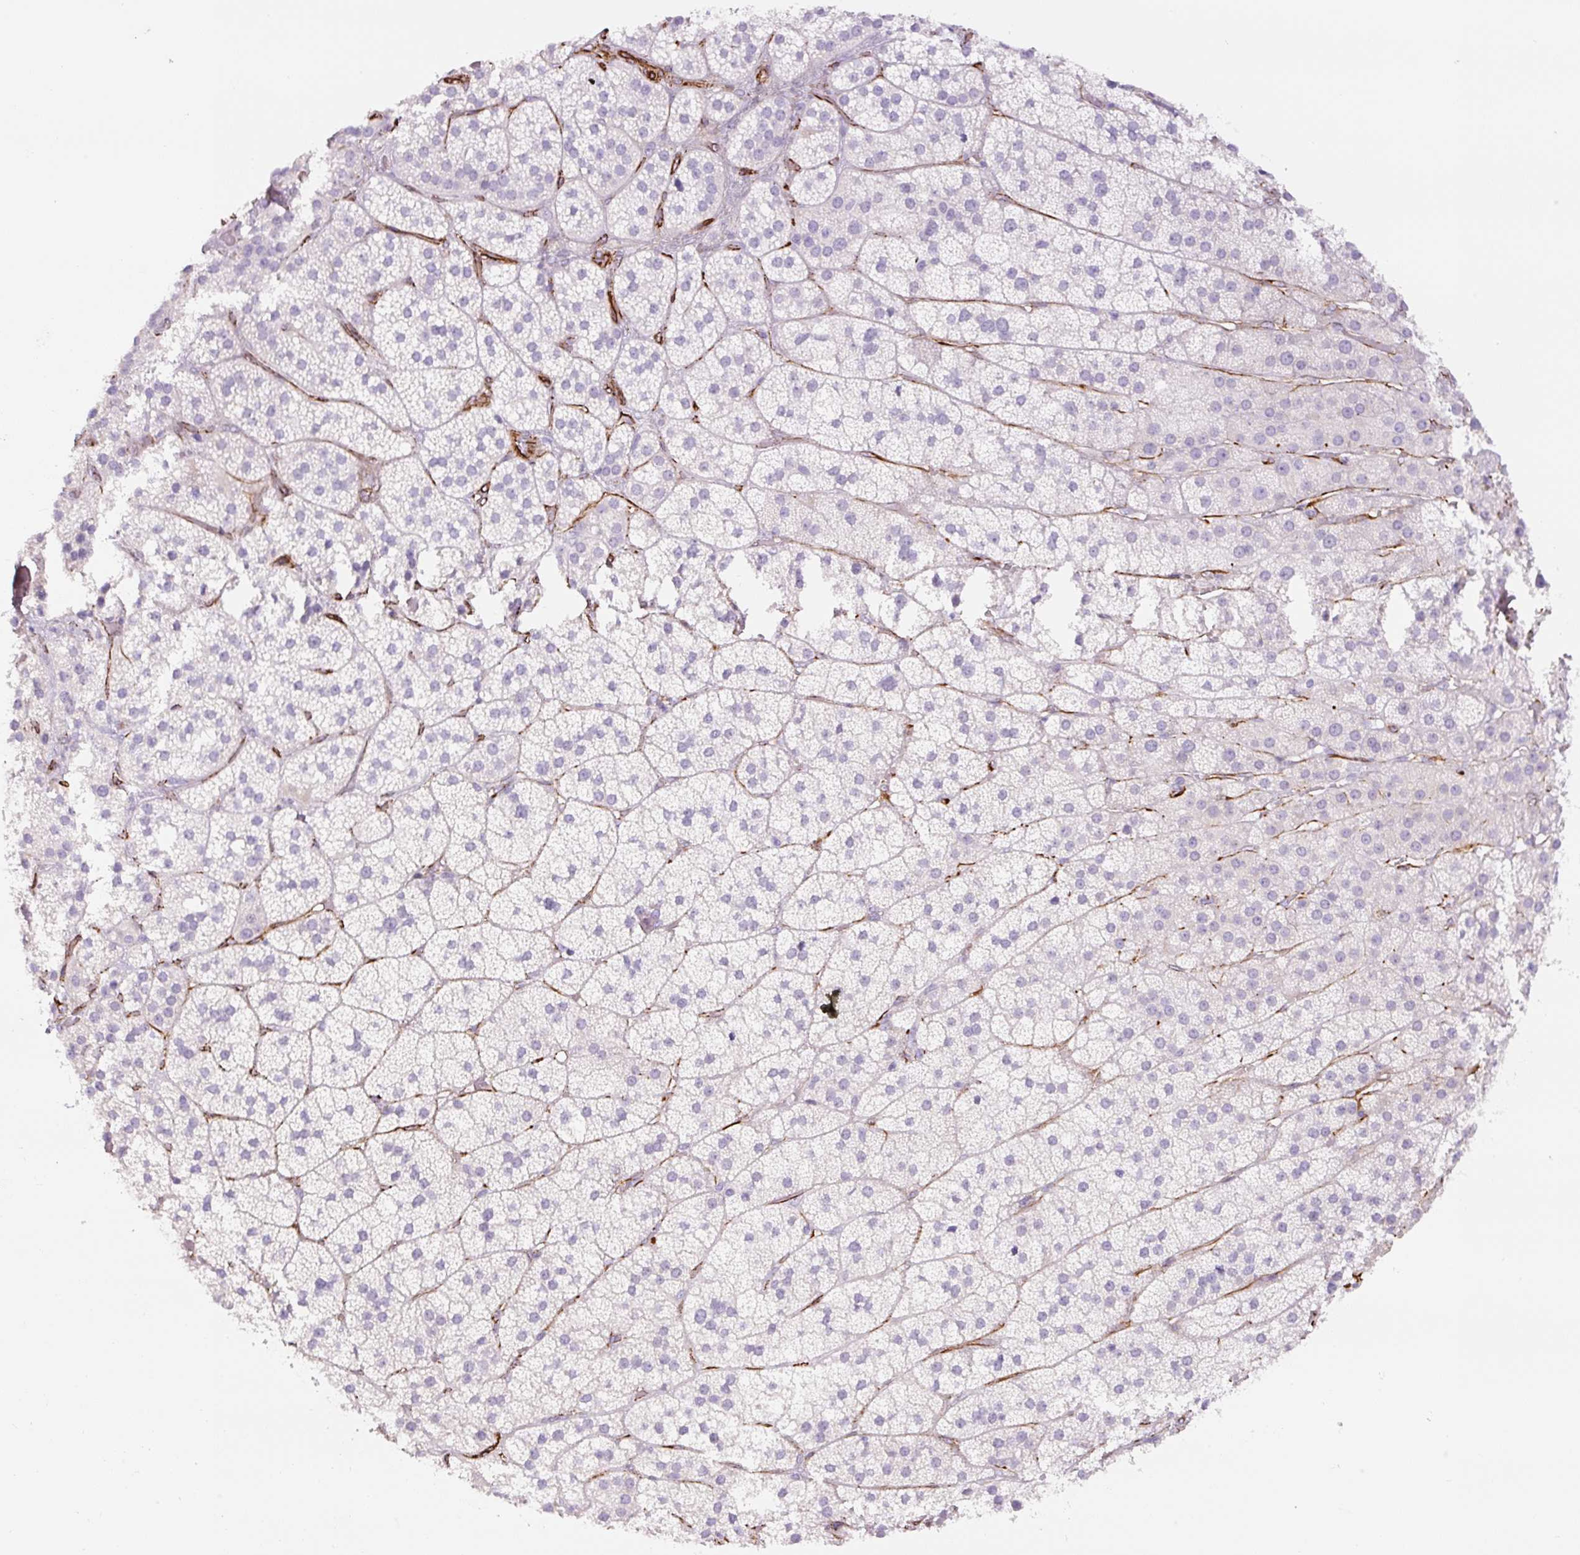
{"staining": {"intensity": "negative", "quantity": "none", "location": "none"}, "tissue": "adrenal gland", "cell_type": "Glandular cells", "image_type": "normal", "snomed": [{"axis": "morphology", "description": "Normal tissue, NOS"}, {"axis": "topography", "description": "Adrenal gland"}], "caption": "Human adrenal gland stained for a protein using immunohistochemistry (IHC) displays no expression in glandular cells.", "gene": "NES", "patient": {"sex": "male", "age": 57}}